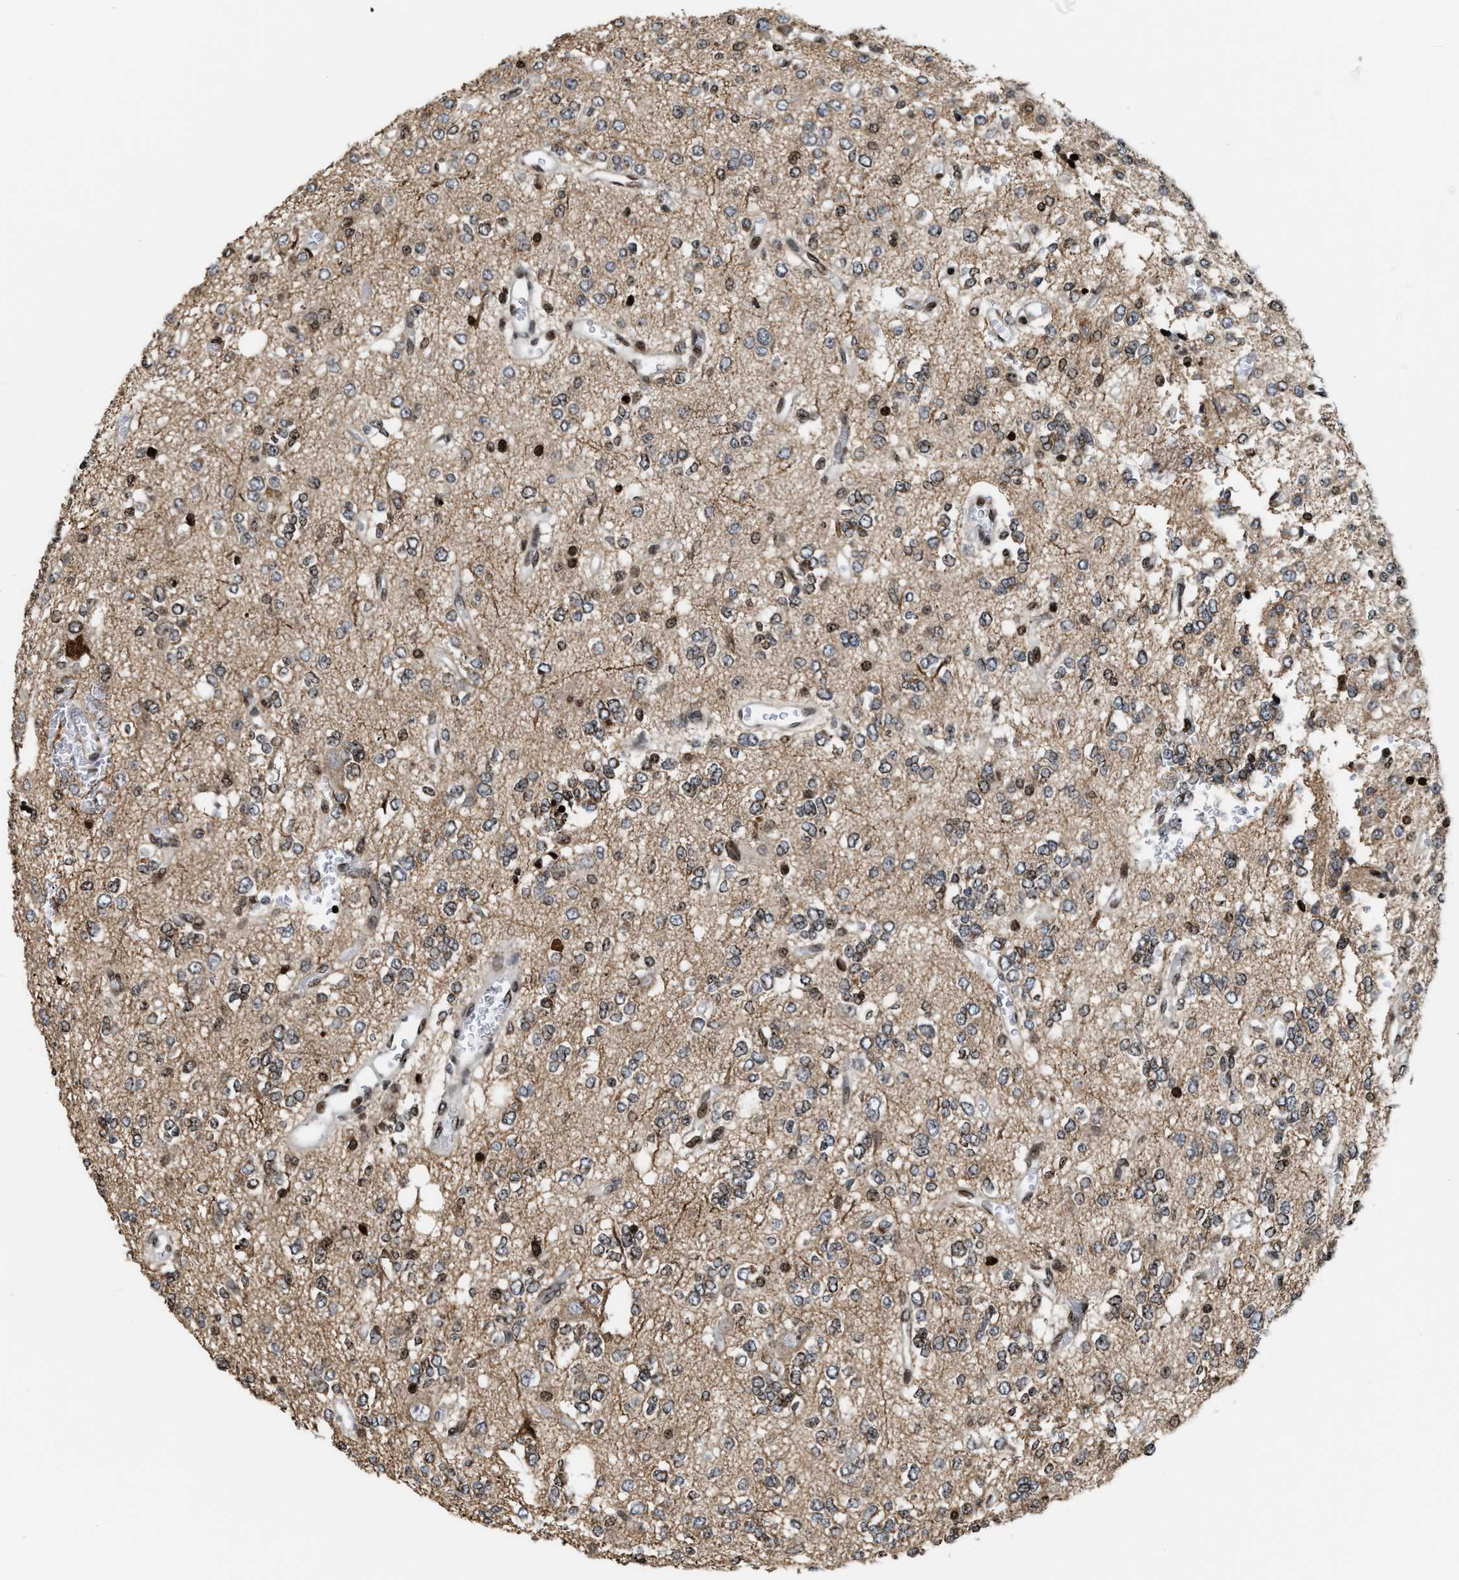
{"staining": {"intensity": "weak", "quantity": "<25%", "location": "cytoplasmic/membranous"}, "tissue": "glioma", "cell_type": "Tumor cells", "image_type": "cancer", "snomed": [{"axis": "morphology", "description": "Glioma, malignant, Low grade"}, {"axis": "topography", "description": "Brain"}], "caption": "A micrograph of malignant glioma (low-grade) stained for a protein shows no brown staining in tumor cells. The staining is performed using DAB brown chromogen with nuclei counter-stained in using hematoxylin.", "gene": "PDZD2", "patient": {"sex": "male", "age": 38}}